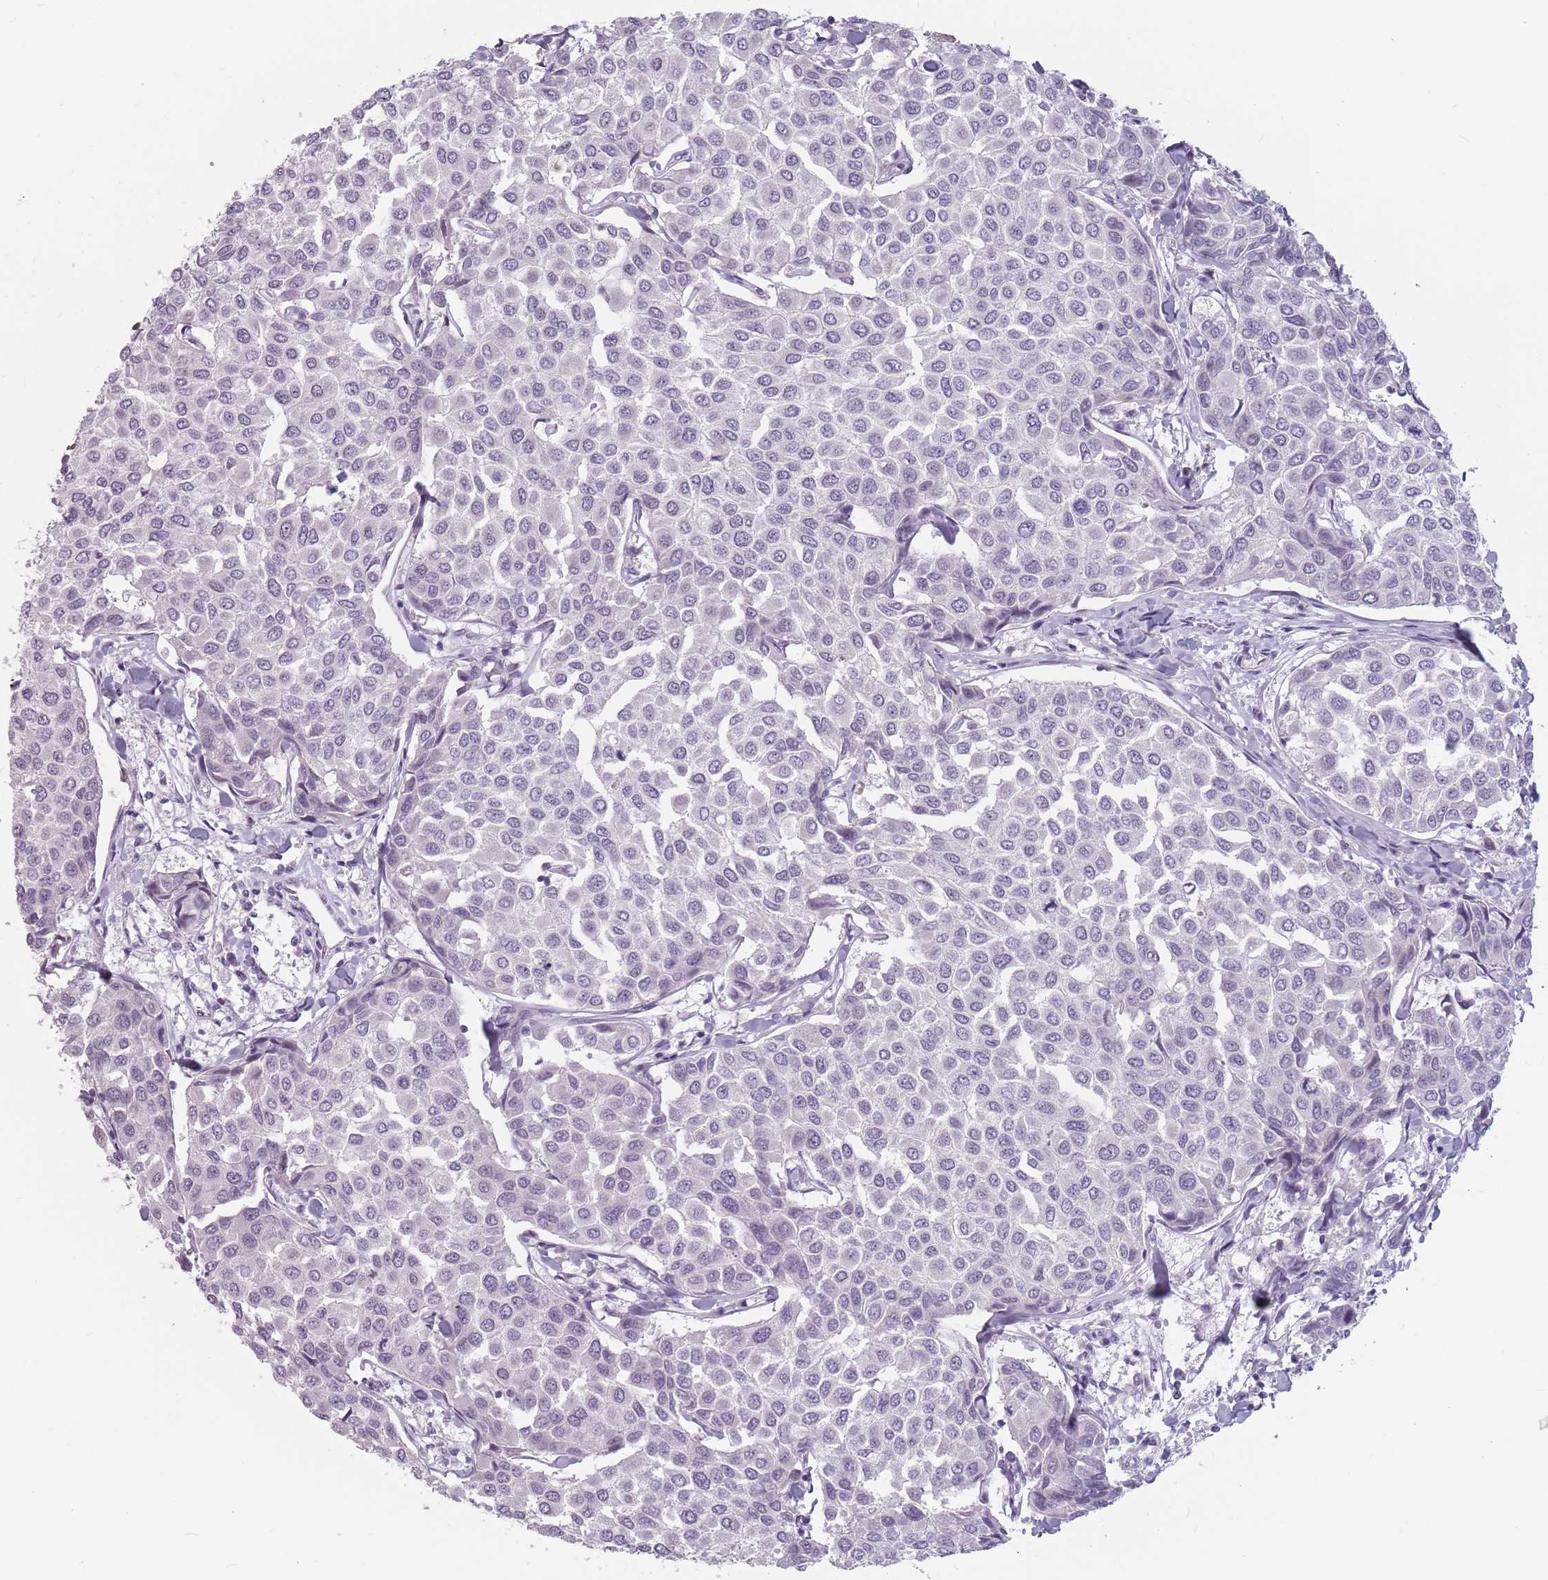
{"staining": {"intensity": "negative", "quantity": "none", "location": "none"}, "tissue": "breast cancer", "cell_type": "Tumor cells", "image_type": "cancer", "snomed": [{"axis": "morphology", "description": "Duct carcinoma"}, {"axis": "topography", "description": "Breast"}], "caption": "IHC of breast invasive ductal carcinoma shows no expression in tumor cells. The staining is performed using DAB brown chromogen with nuclei counter-stained in using hematoxylin.", "gene": "PTCHD1", "patient": {"sex": "female", "age": 55}}